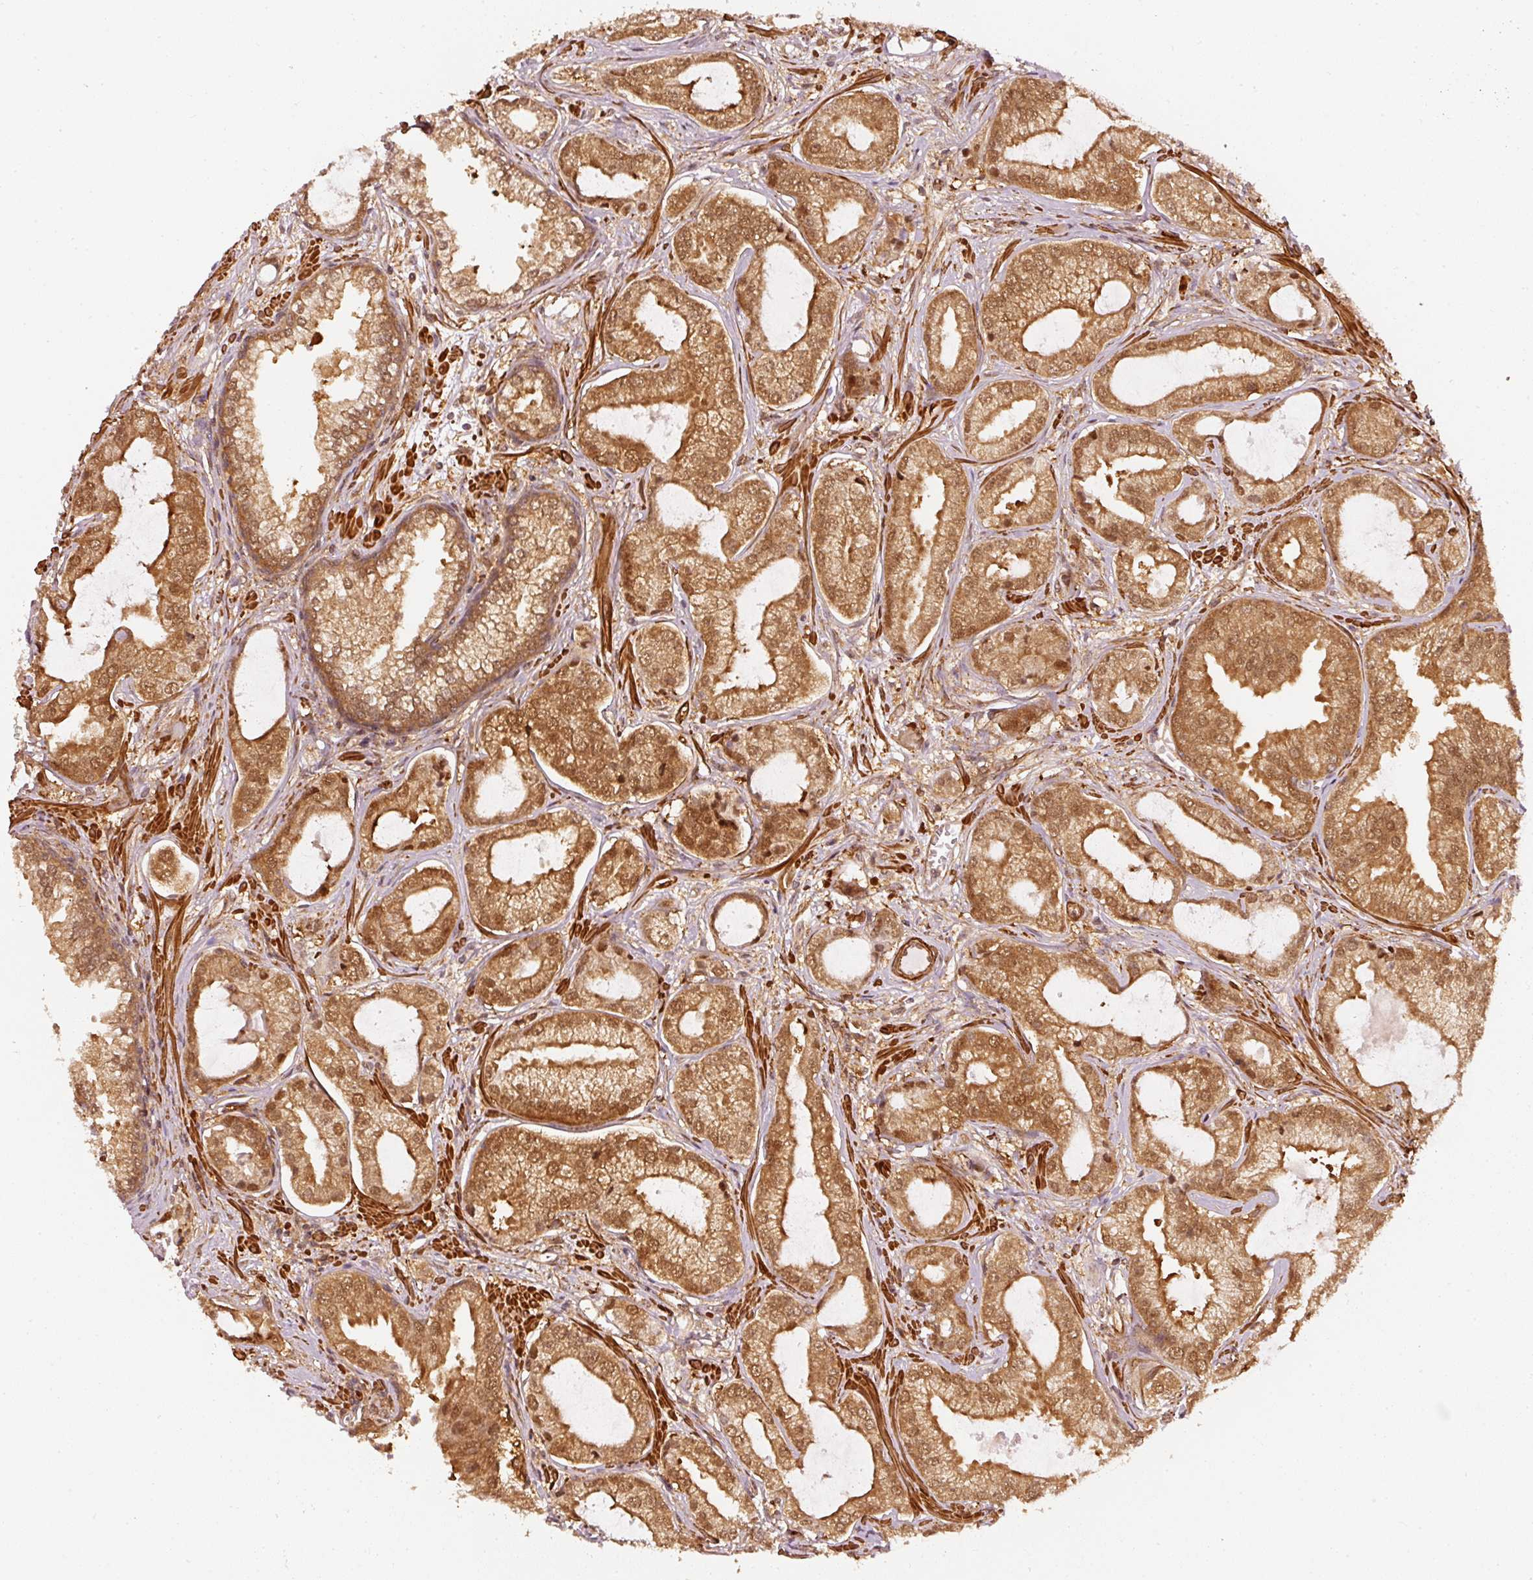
{"staining": {"intensity": "moderate", "quantity": ">75%", "location": "cytoplasmic/membranous,nuclear"}, "tissue": "prostate cancer", "cell_type": "Tumor cells", "image_type": "cancer", "snomed": [{"axis": "morphology", "description": "Adenocarcinoma, Medium grade"}, {"axis": "topography", "description": "Prostate"}], "caption": "Protein expression analysis of prostate cancer reveals moderate cytoplasmic/membranous and nuclear staining in approximately >75% of tumor cells.", "gene": "PSMD1", "patient": {"sex": "male", "age": 57}}